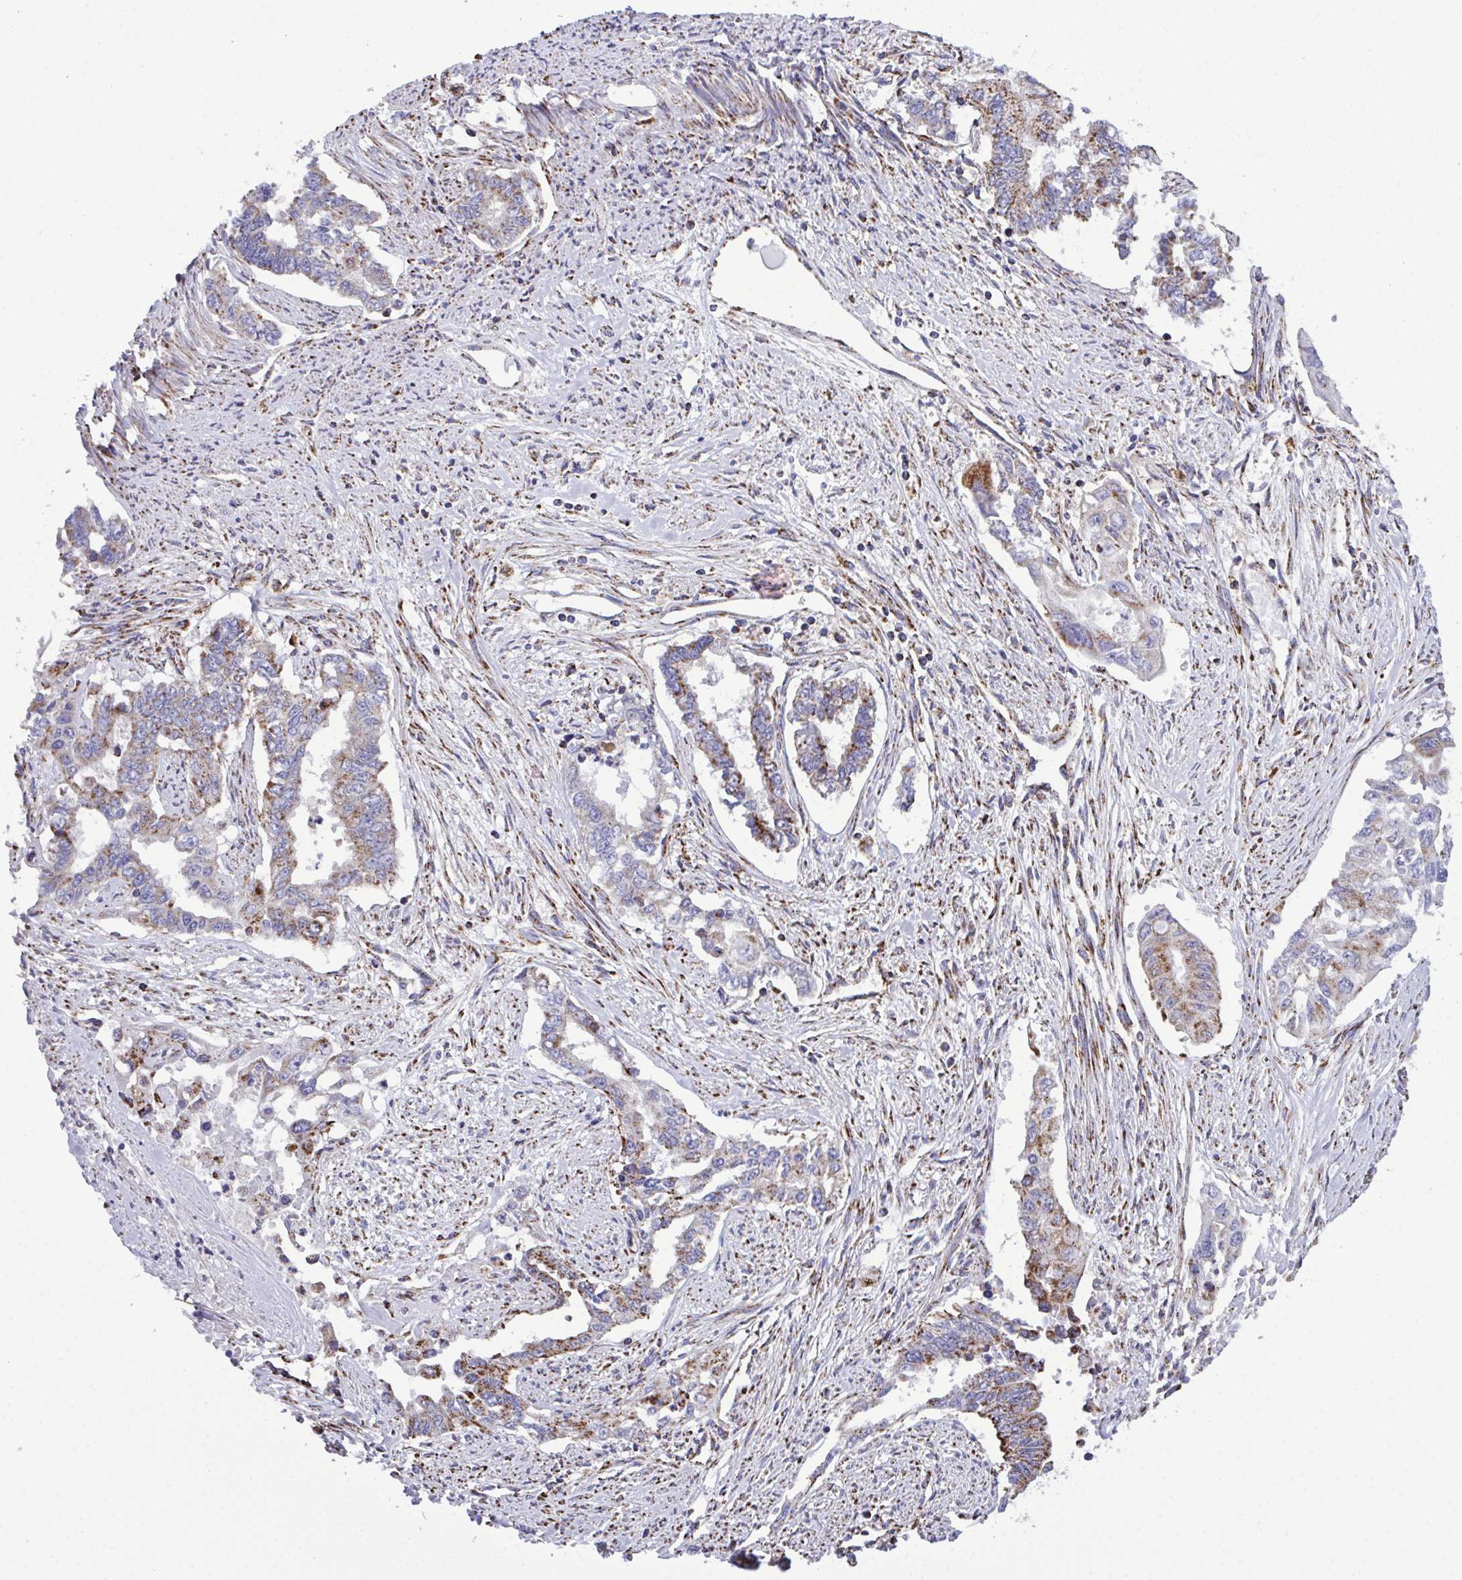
{"staining": {"intensity": "weak", "quantity": "25%-75%", "location": "cytoplasmic/membranous"}, "tissue": "endometrial cancer", "cell_type": "Tumor cells", "image_type": "cancer", "snomed": [{"axis": "morphology", "description": "Adenocarcinoma, NOS"}, {"axis": "topography", "description": "Uterus"}], "caption": "Immunohistochemical staining of endometrial cancer exhibits low levels of weak cytoplasmic/membranous protein positivity in approximately 25%-75% of tumor cells.", "gene": "CSDE1", "patient": {"sex": "female", "age": 59}}